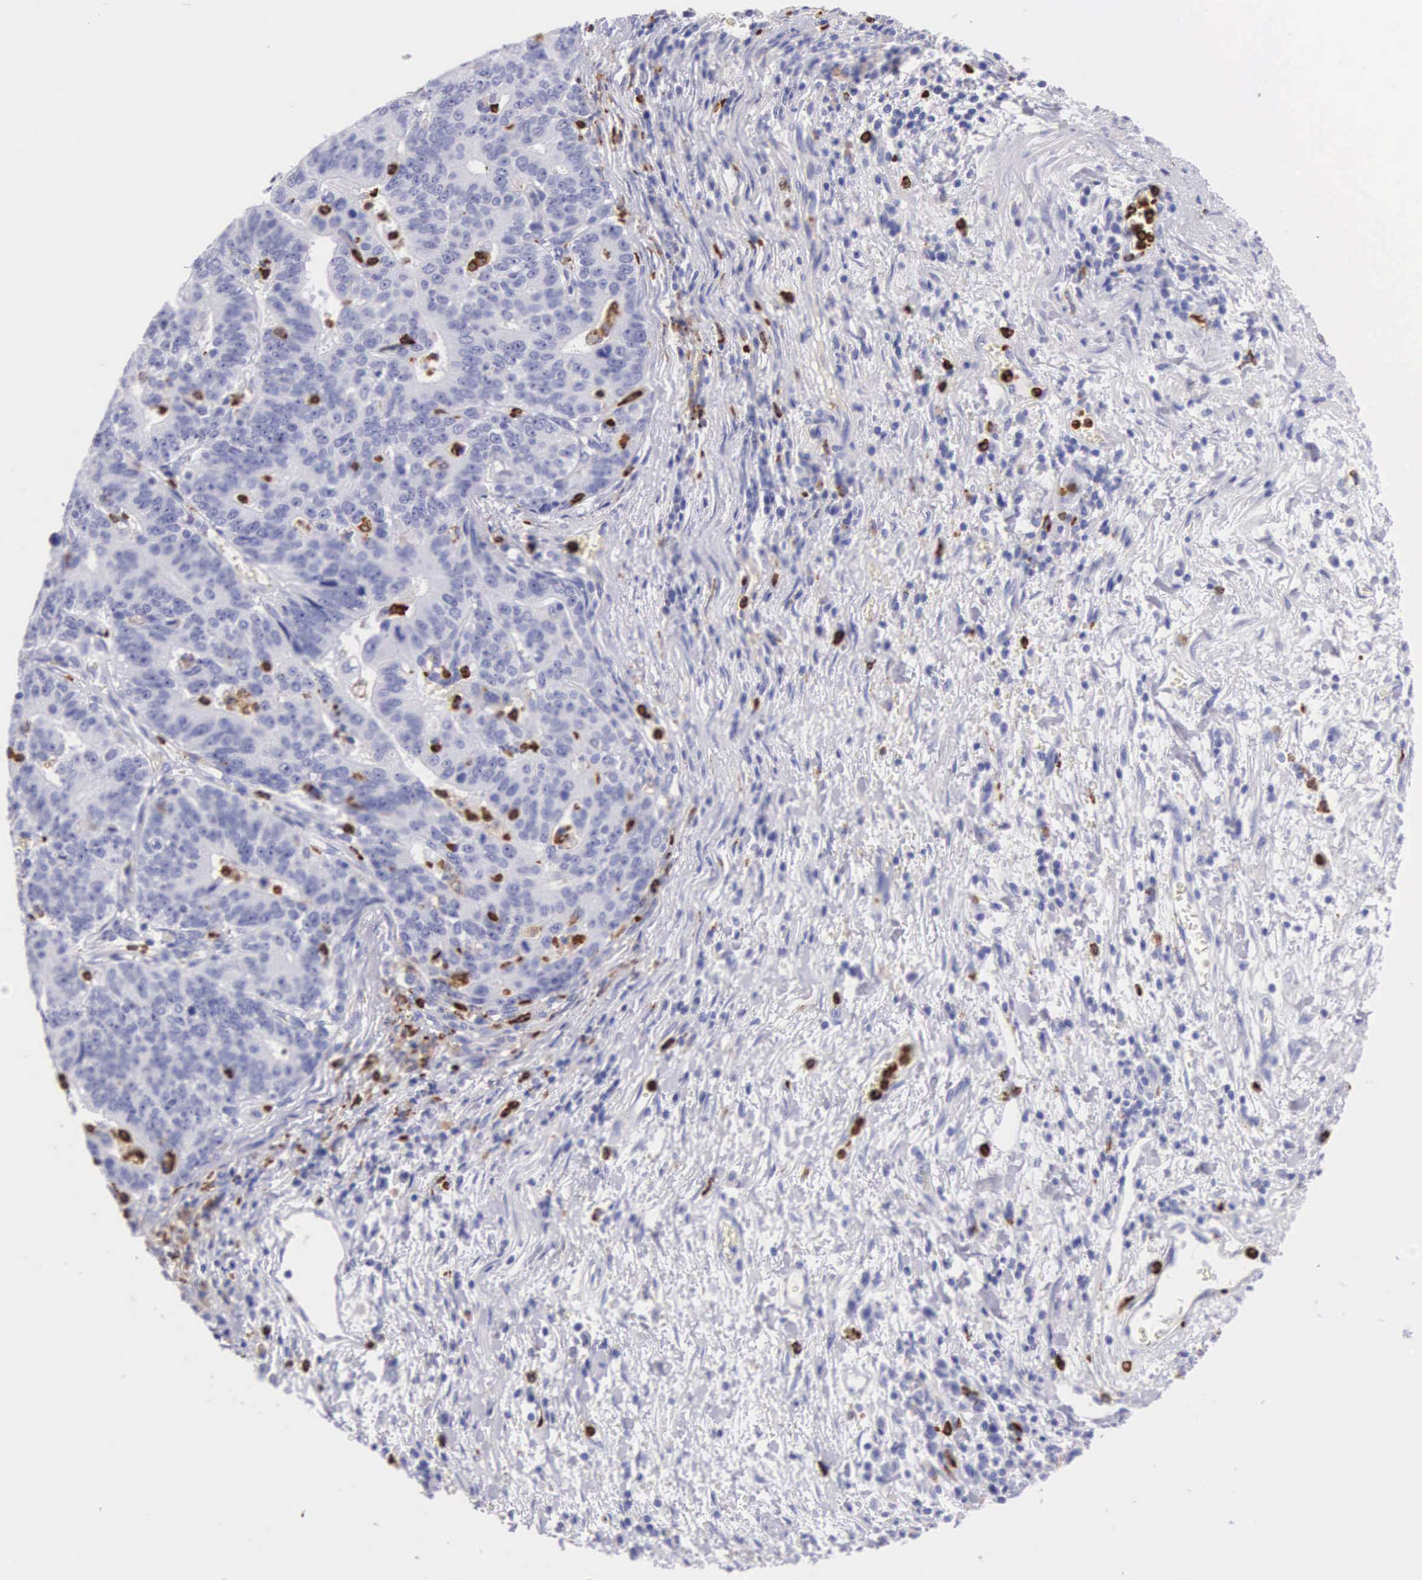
{"staining": {"intensity": "negative", "quantity": "none", "location": "none"}, "tissue": "stomach cancer", "cell_type": "Tumor cells", "image_type": "cancer", "snomed": [{"axis": "morphology", "description": "Adenocarcinoma, NOS"}, {"axis": "topography", "description": "Stomach, upper"}], "caption": "Protein analysis of stomach adenocarcinoma exhibits no significant expression in tumor cells.", "gene": "FCN1", "patient": {"sex": "female", "age": 50}}